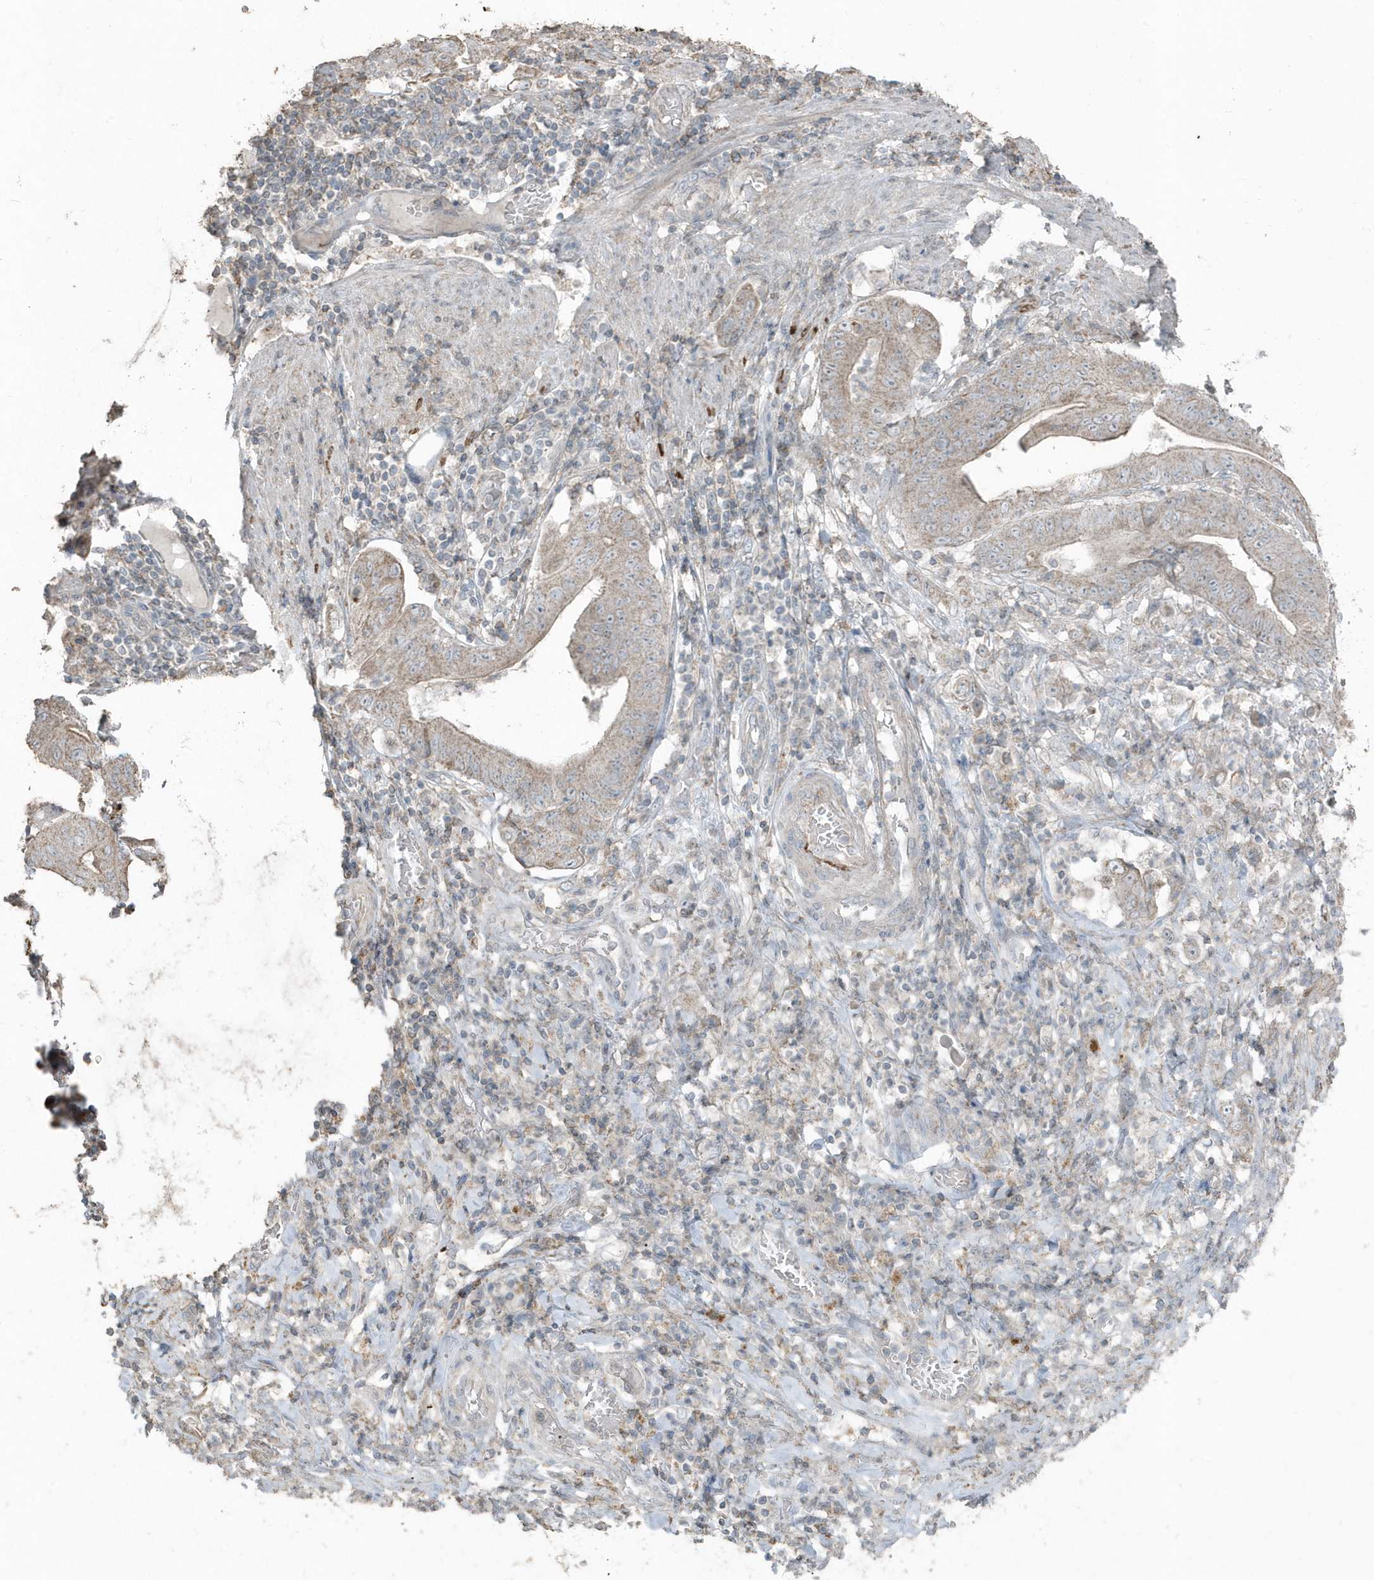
{"staining": {"intensity": "weak", "quantity": ">75%", "location": "cytoplasmic/membranous"}, "tissue": "stomach cancer", "cell_type": "Tumor cells", "image_type": "cancer", "snomed": [{"axis": "morphology", "description": "Adenocarcinoma, NOS"}, {"axis": "topography", "description": "Stomach"}], "caption": "Protein staining exhibits weak cytoplasmic/membranous expression in about >75% of tumor cells in stomach adenocarcinoma.", "gene": "ACTC1", "patient": {"sex": "female", "age": 73}}